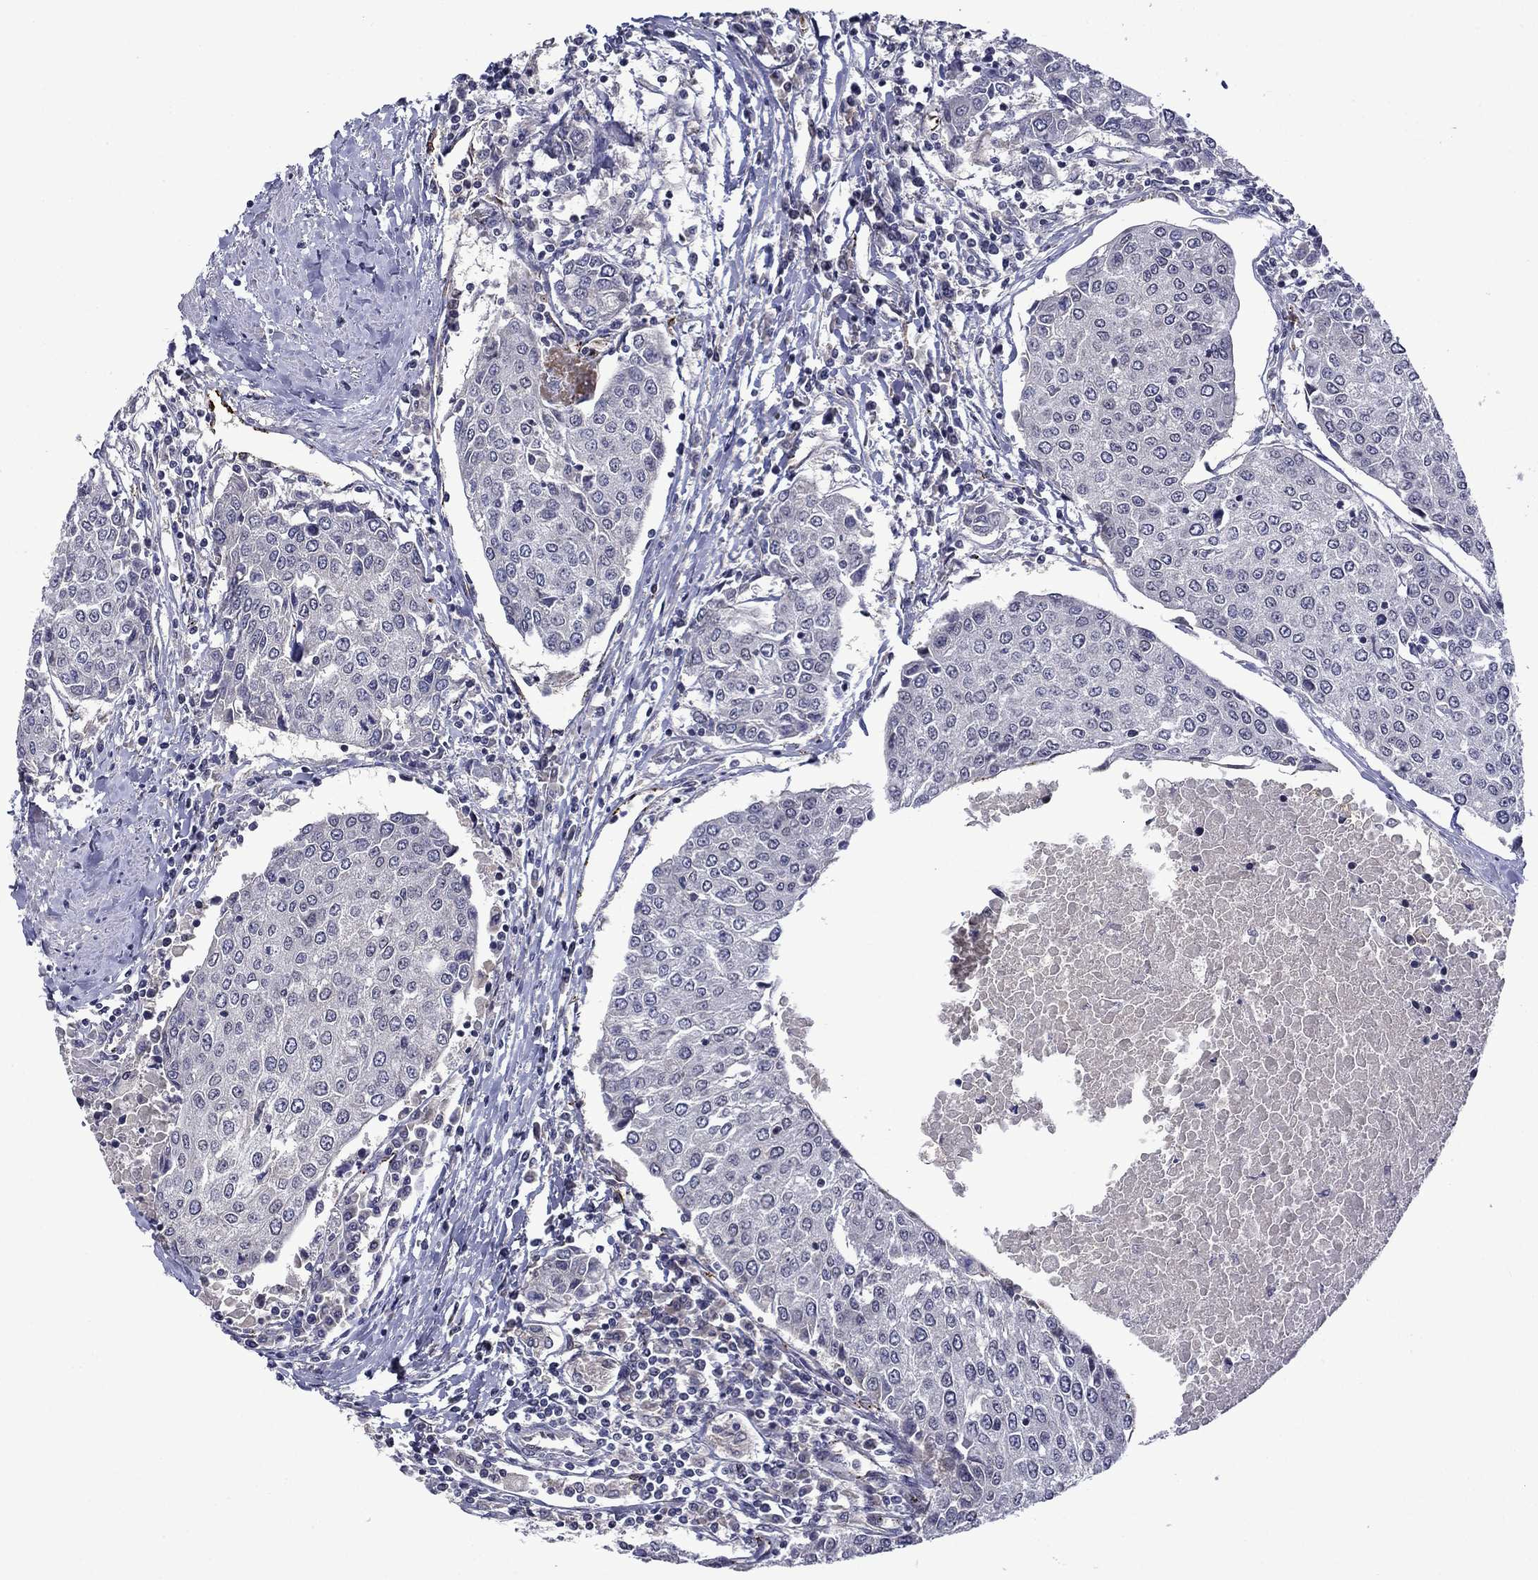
{"staining": {"intensity": "negative", "quantity": "none", "location": "none"}, "tissue": "urothelial cancer", "cell_type": "Tumor cells", "image_type": "cancer", "snomed": [{"axis": "morphology", "description": "Urothelial carcinoma, High grade"}, {"axis": "topography", "description": "Urinary bladder"}], "caption": "The IHC image has no significant expression in tumor cells of urothelial carcinoma (high-grade) tissue.", "gene": "SLITRK1", "patient": {"sex": "female", "age": 85}}